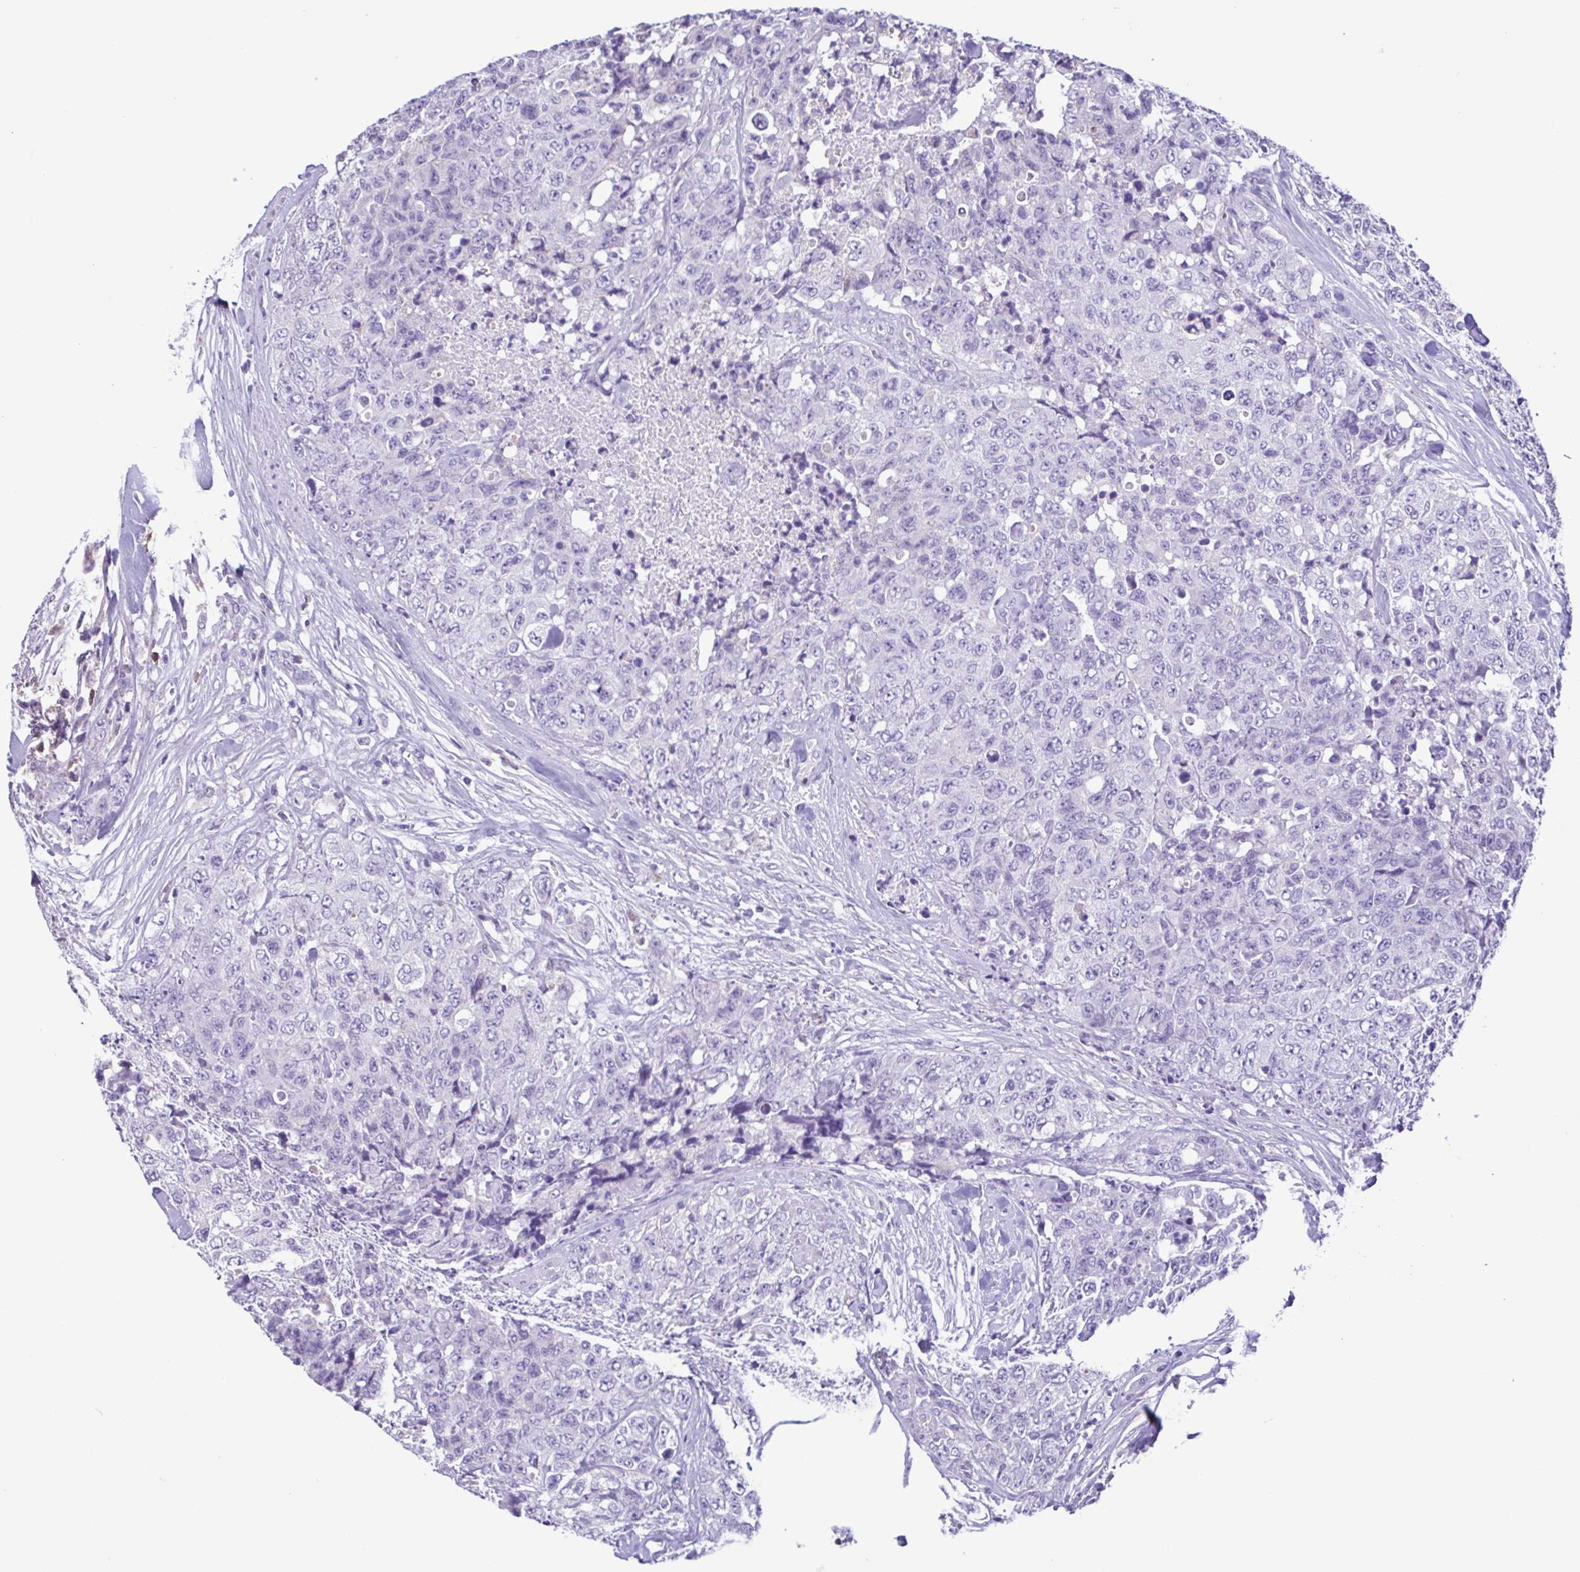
{"staining": {"intensity": "negative", "quantity": "none", "location": "none"}, "tissue": "urothelial cancer", "cell_type": "Tumor cells", "image_type": "cancer", "snomed": [{"axis": "morphology", "description": "Urothelial carcinoma, High grade"}, {"axis": "topography", "description": "Urinary bladder"}], "caption": "Human urothelial cancer stained for a protein using IHC exhibits no expression in tumor cells.", "gene": "CBY2", "patient": {"sex": "female", "age": 78}}